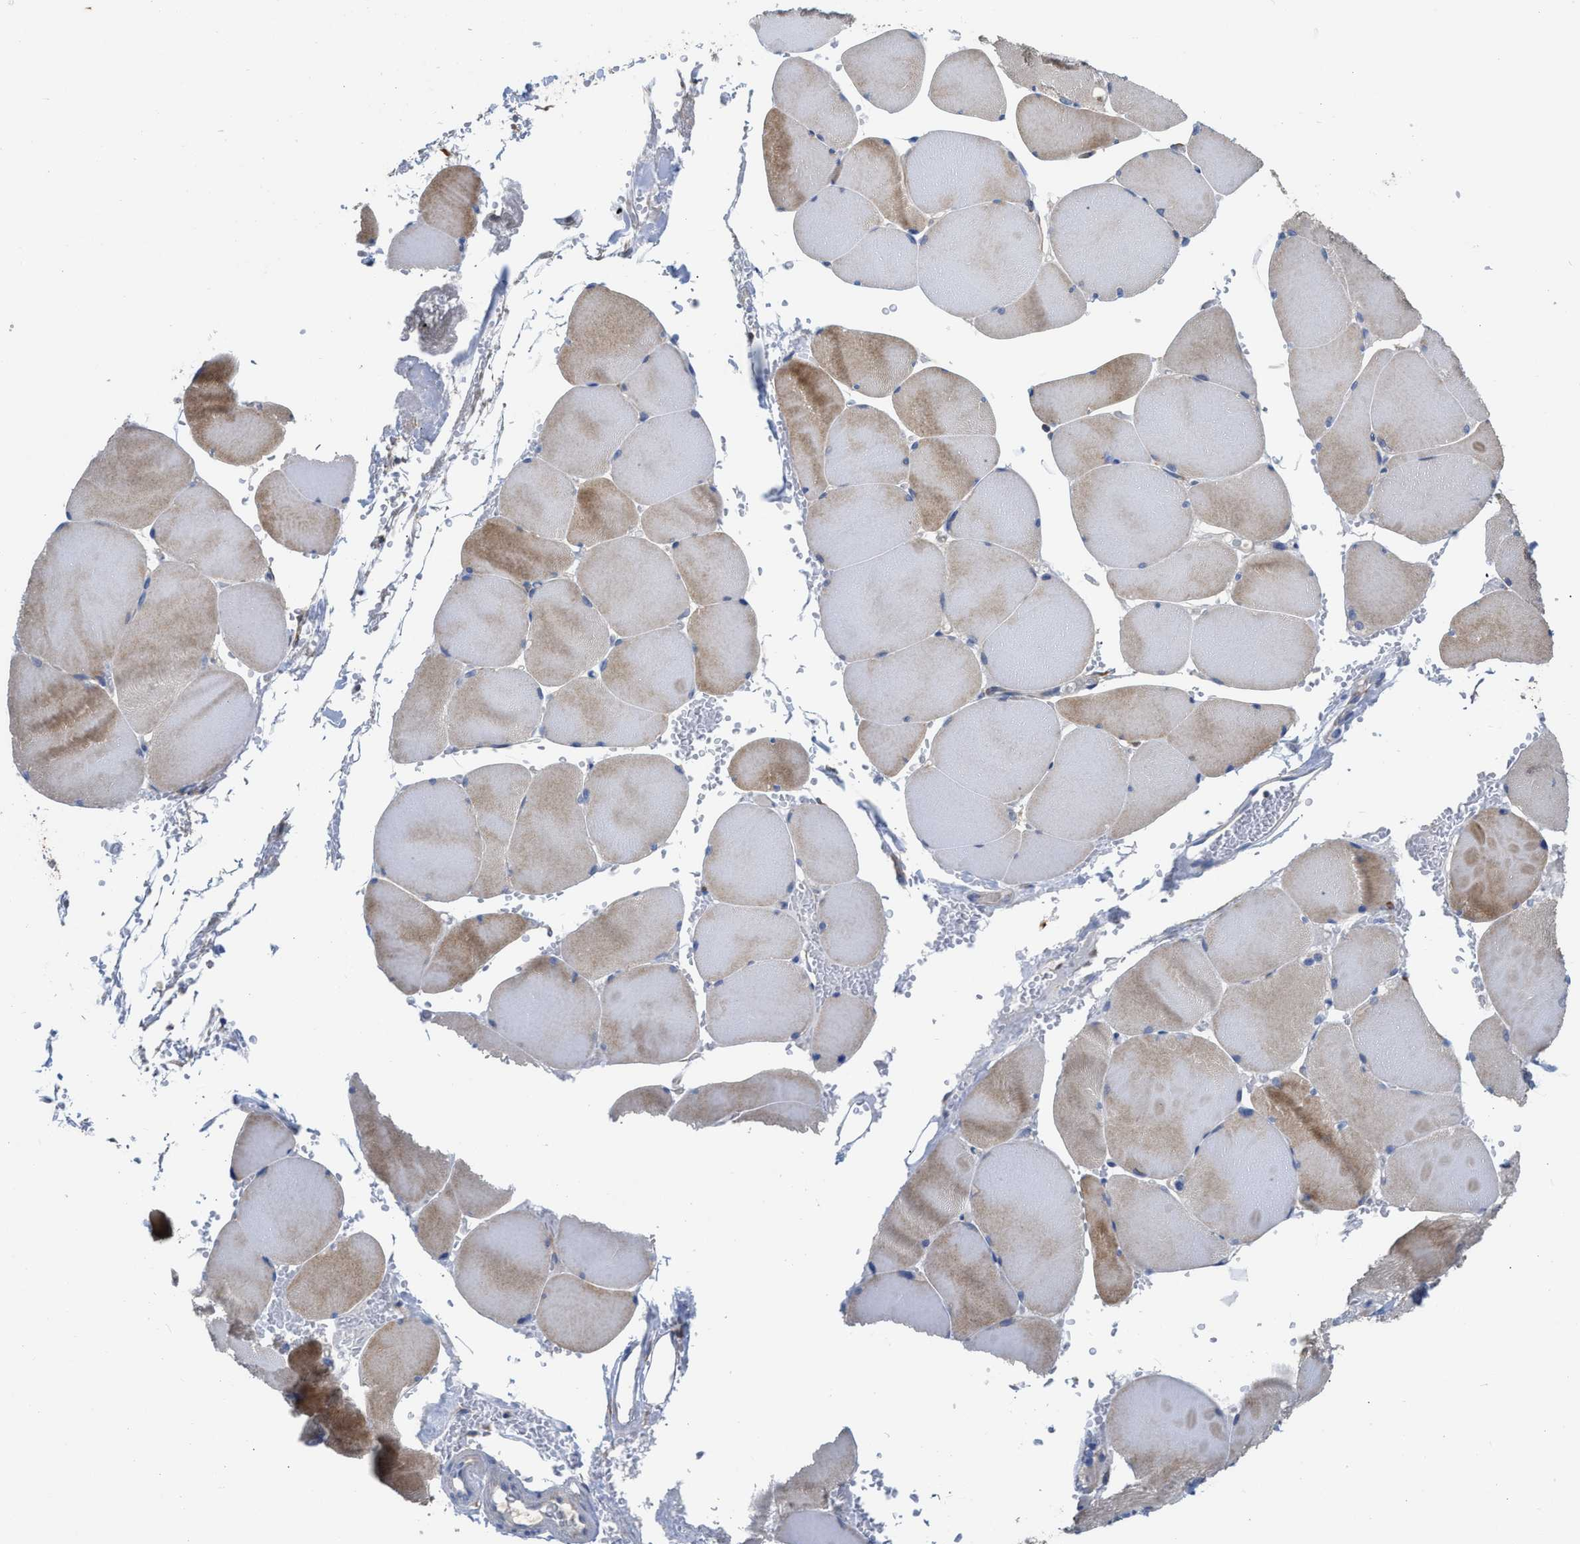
{"staining": {"intensity": "moderate", "quantity": ">75%", "location": "cytoplasmic/membranous"}, "tissue": "skeletal muscle", "cell_type": "Myocytes", "image_type": "normal", "snomed": [{"axis": "morphology", "description": "Normal tissue, NOS"}, {"axis": "topography", "description": "Skin"}, {"axis": "topography", "description": "Skeletal muscle"}], "caption": "Brown immunohistochemical staining in benign skeletal muscle exhibits moderate cytoplasmic/membranous expression in approximately >75% of myocytes.", "gene": "AK2", "patient": {"sex": "male", "age": 83}}